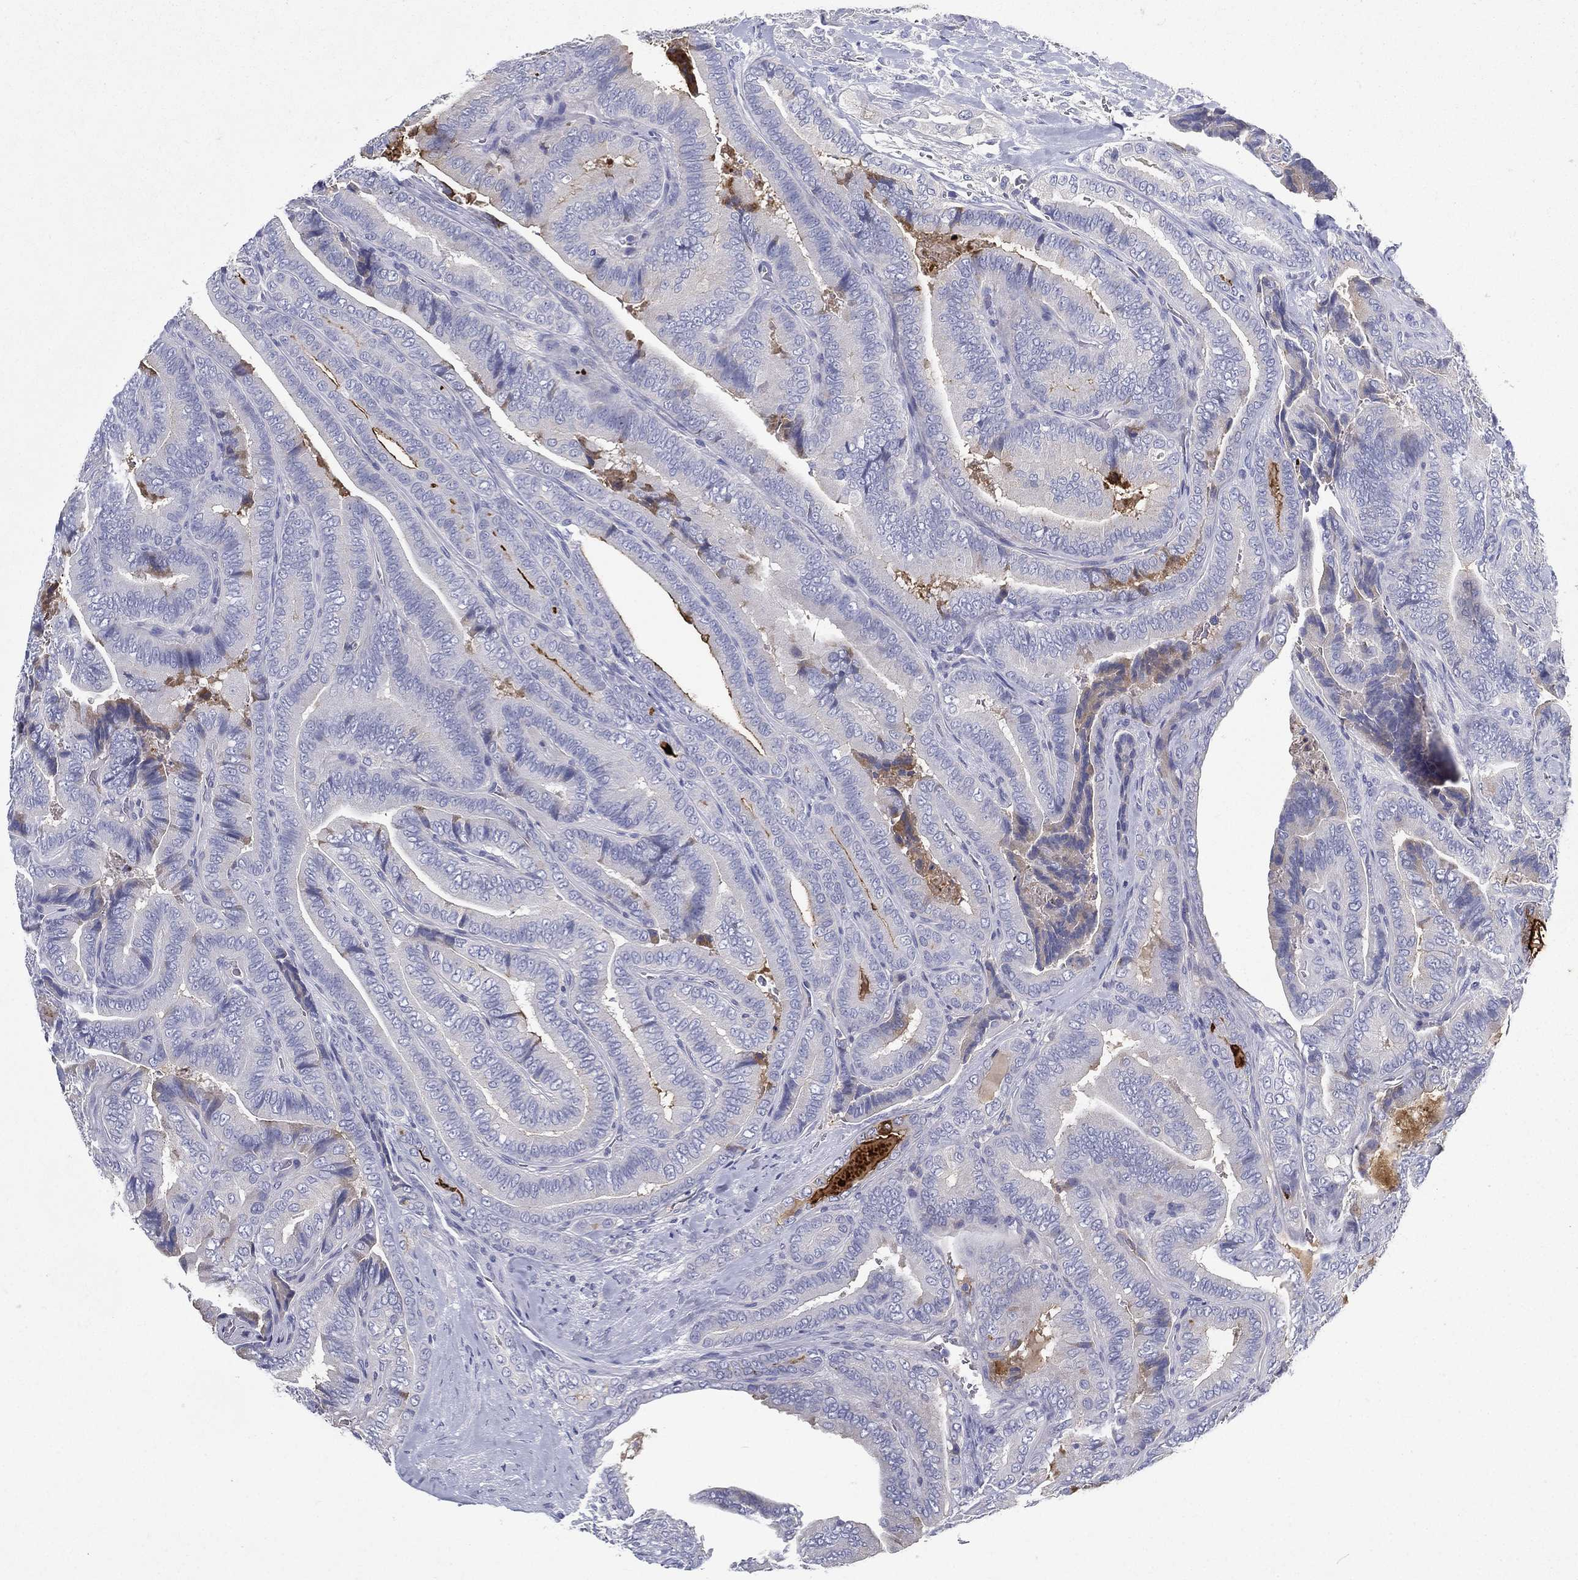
{"staining": {"intensity": "negative", "quantity": "none", "location": "none"}, "tissue": "thyroid cancer", "cell_type": "Tumor cells", "image_type": "cancer", "snomed": [{"axis": "morphology", "description": "Papillary adenocarcinoma, NOS"}, {"axis": "topography", "description": "Thyroid gland"}], "caption": "IHC histopathology image of thyroid papillary adenocarcinoma stained for a protein (brown), which reveals no positivity in tumor cells.", "gene": "RGS13", "patient": {"sex": "male", "age": 61}}